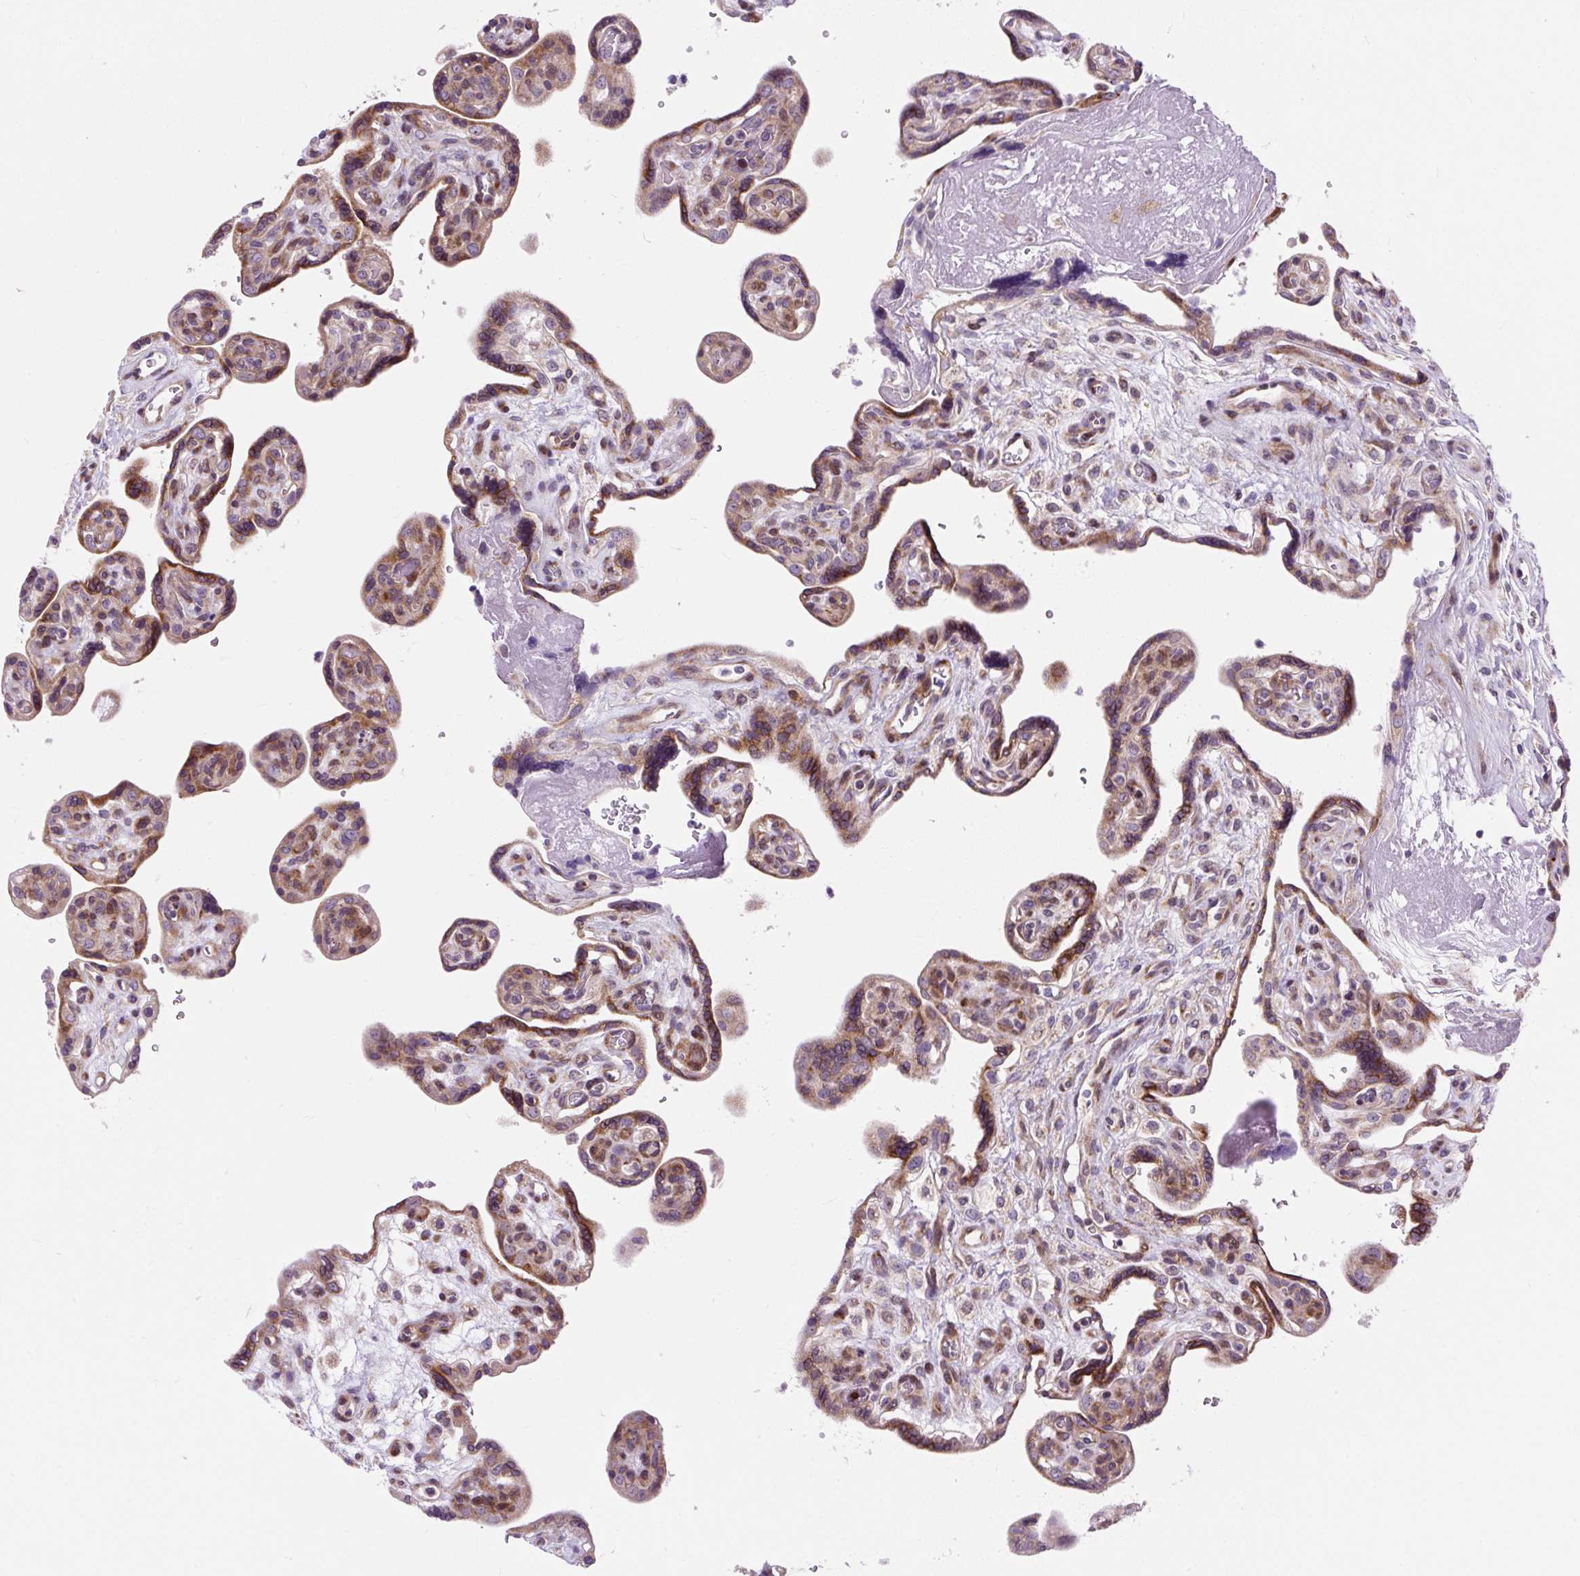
{"staining": {"intensity": "moderate", "quantity": ">75%", "location": "cytoplasmic/membranous"}, "tissue": "placenta", "cell_type": "Trophoblastic cells", "image_type": "normal", "snomed": [{"axis": "morphology", "description": "Normal tissue, NOS"}, {"axis": "topography", "description": "Placenta"}], "caption": "Immunohistochemistry (IHC) image of unremarkable human placenta stained for a protein (brown), which reveals medium levels of moderate cytoplasmic/membranous positivity in about >75% of trophoblastic cells.", "gene": "CISD3", "patient": {"sex": "female", "age": 39}}